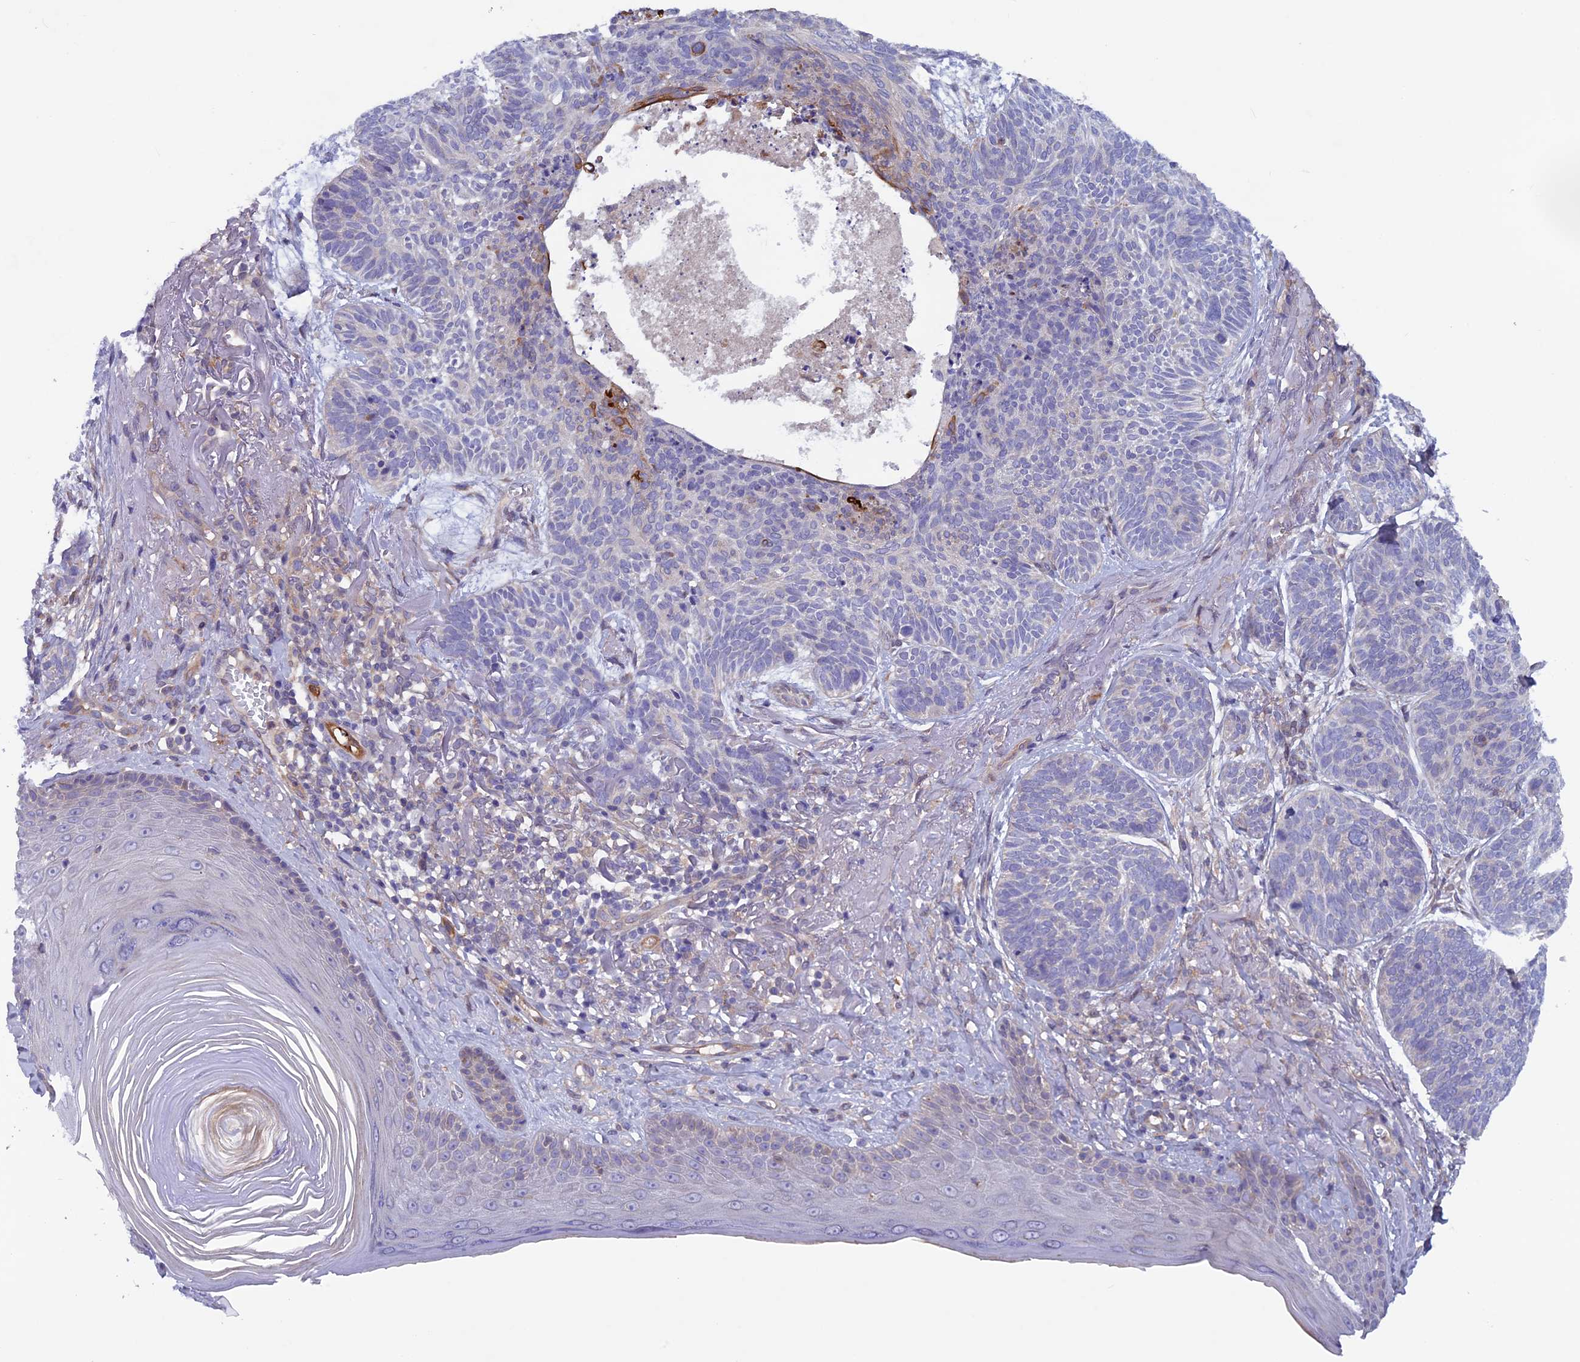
{"staining": {"intensity": "moderate", "quantity": "<25%", "location": "cytoplasmic/membranous"}, "tissue": "skin cancer", "cell_type": "Tumor cells", "image_type": "cancer", "snomed": [{"axis": "morphology", "description": "Normal tissue, NOS"}, {"axis": "morphology", "description": "Basal cell carcinoma"}, {"axis": "topography", "description": "Skin"}], "caption": "Tumor cells demonstrate low levels of moderate cytoplasmic/membranous positivity in approximately <25% of cells in human skin basal cell carcinoma.", "gene": "MAST2", "patient": {"sex": "male", "age": 66}}